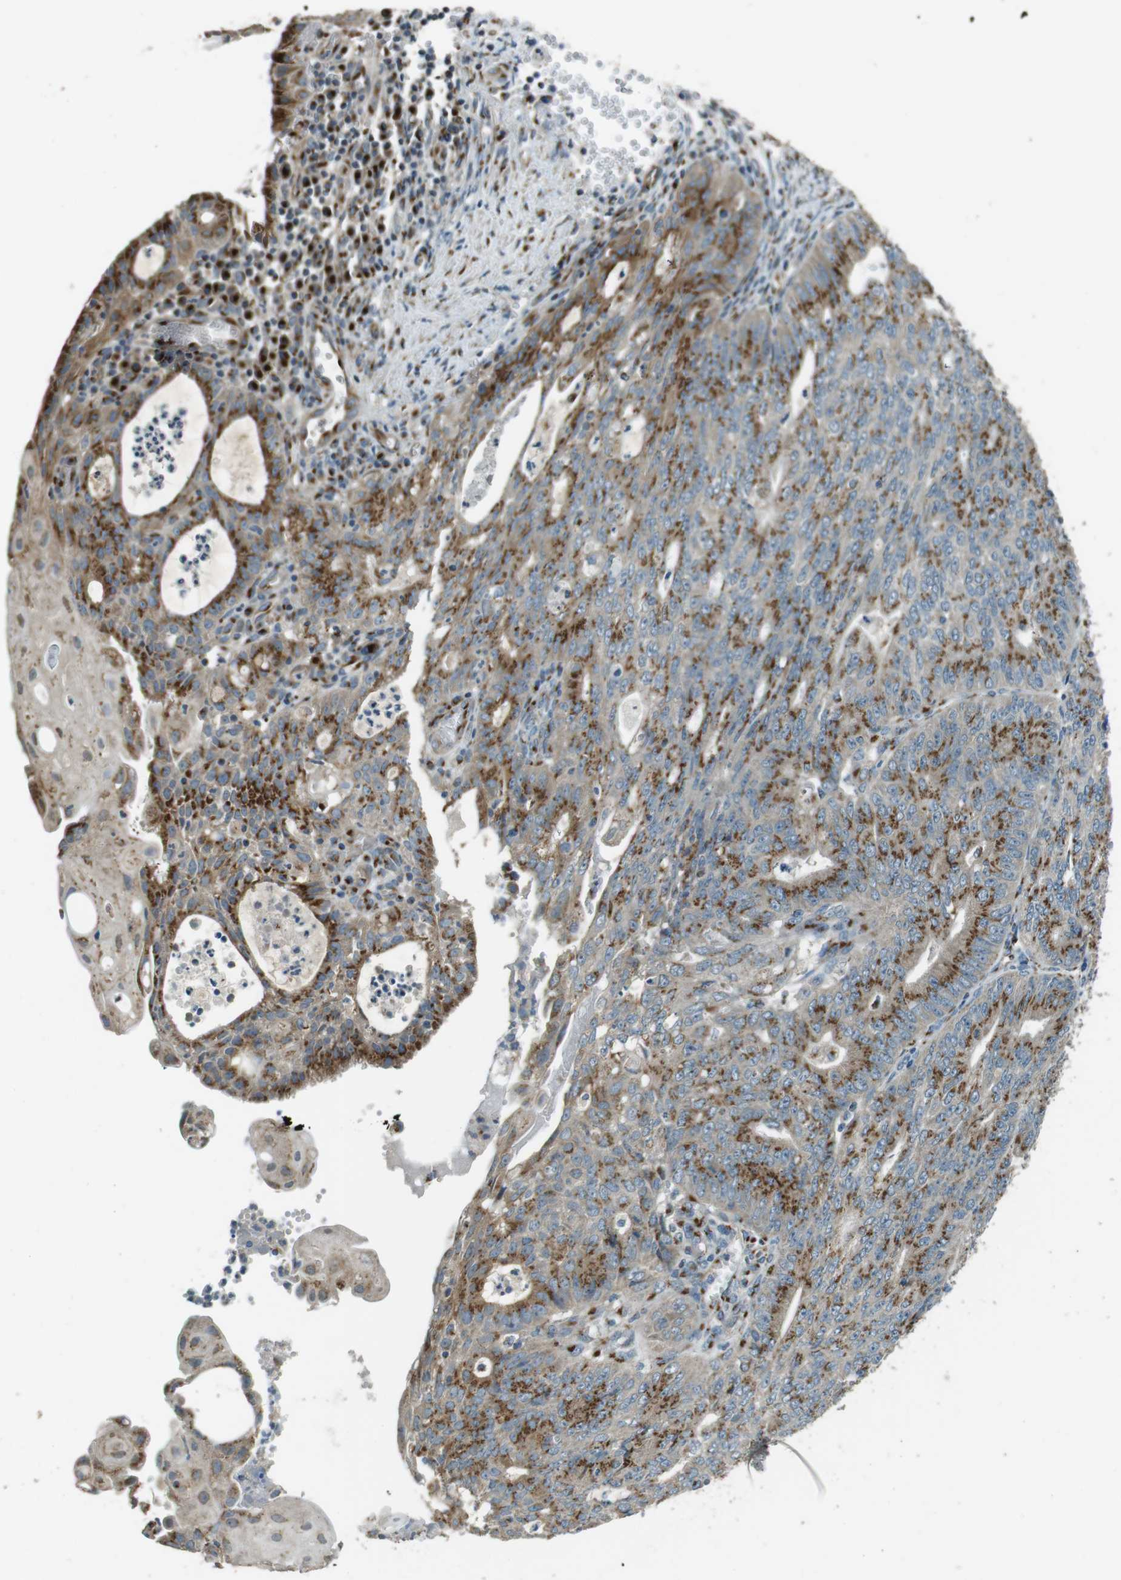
{"staining": {"intensity": "moderate", "quantity": ">75%", "location": "cytoplasmic/membranous"}, "tissue": "endometrial cancer", "cell_type": "Tumor cells", "image_type": "cancer", "snomed": [{"axis": "morphology", "description": "Adenocarcinoma, NOS"}, {"axis": "topography", "description": "Endometrium"}], "caption": "Endometrial adenocarcinoma stained with a protein marker exhibits moderate staining in tumor cells.", "gene": "TMEM115", "patient": {"sex": "female", "age": 32}}